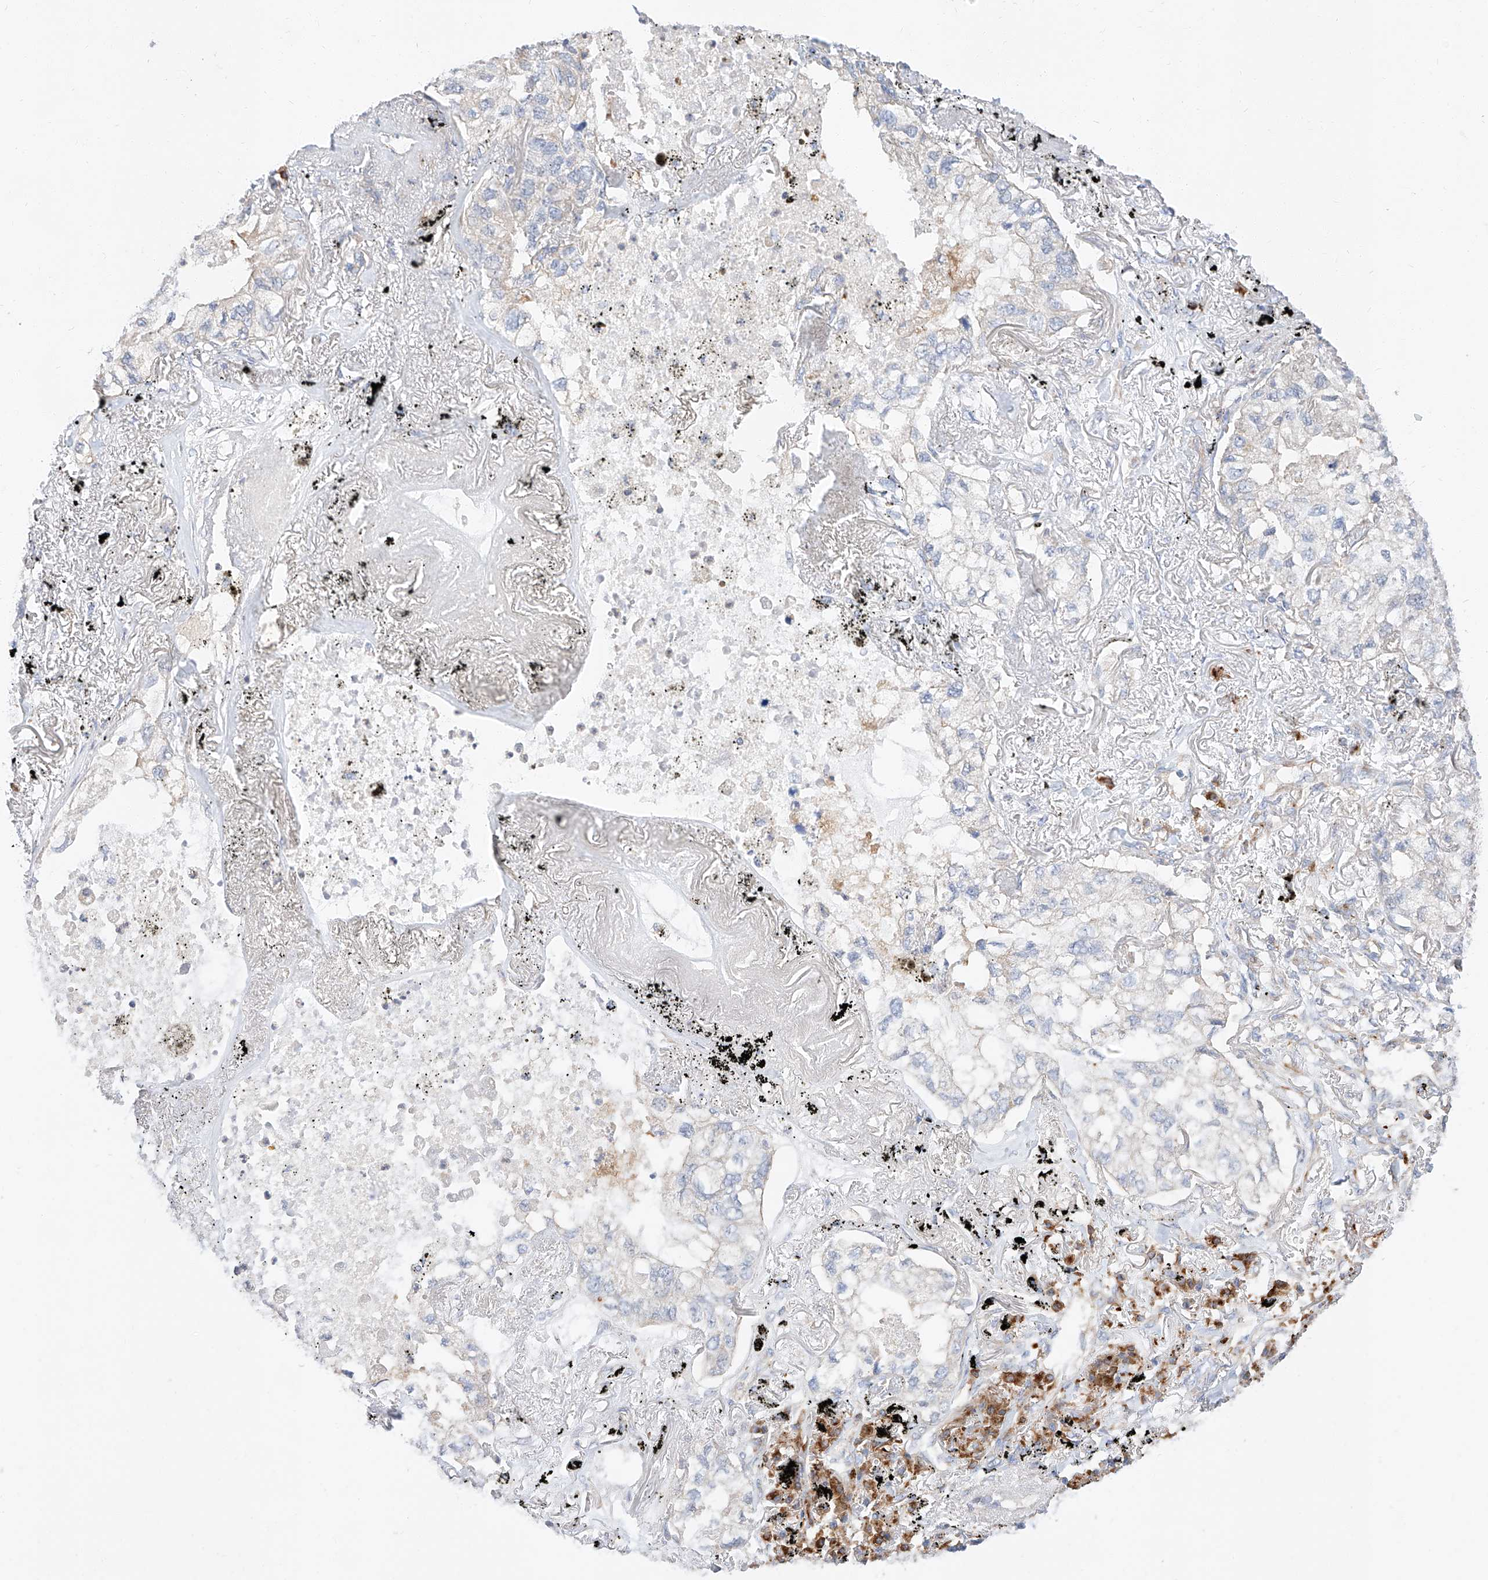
{"staining": {"intensity": "negative", "quantity": "none", "location": "none"}, "tissue": "lung cancer", "cell_type": "Tumor cells", "image_type": "cancer", "snomed": [{"axis": "morphology", "description": "Adenocarcinoma, NOS"}, {"axis": "topography", "description": "Lung"}], "caption": "This photomicrograph is of lung cancer stained with immunohistochemistry (IHC) to label a protein in brown with the nuclei are counter-stained blue. There is no expression in tumor cells.", "gene": "GLMN", "patient": {"sex": "male", "age": 65}}